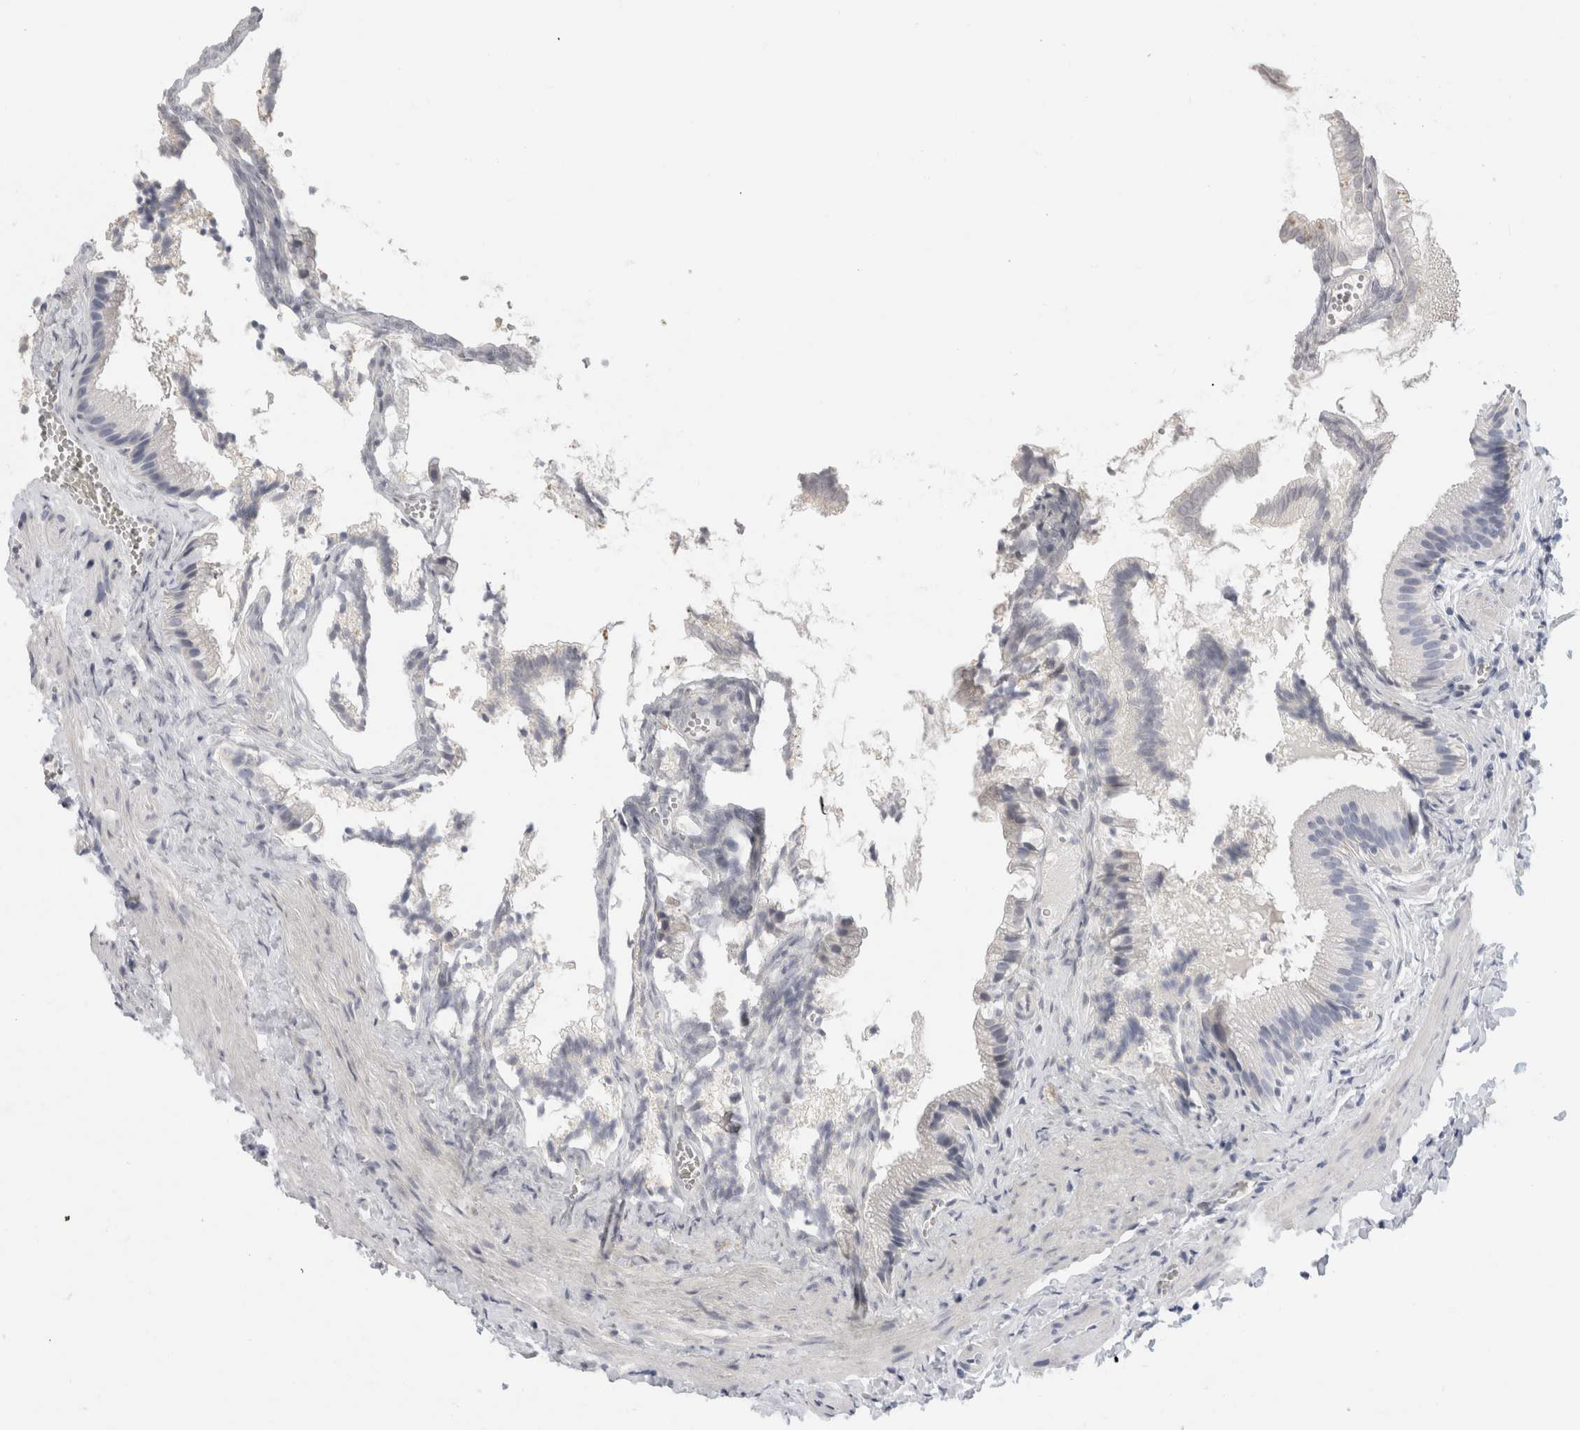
{"staining": {"intensity": "negative", "quantity": "none", "location": "none"}, "tissue": "gallbladder", "cell_type": "Glandular cells", "image_type": "normal", "snomed": [{"axis": "morphology", "description": "Normal tissue, NOS"}, {"axis": "topography", "description": "Gallbladder"}], "caption": "IHC of unremarkable human gallbladder demonstrates no staining in glandular cells.", "gene": "BCAN", "patient": {"sex": "male", "age": 38}}